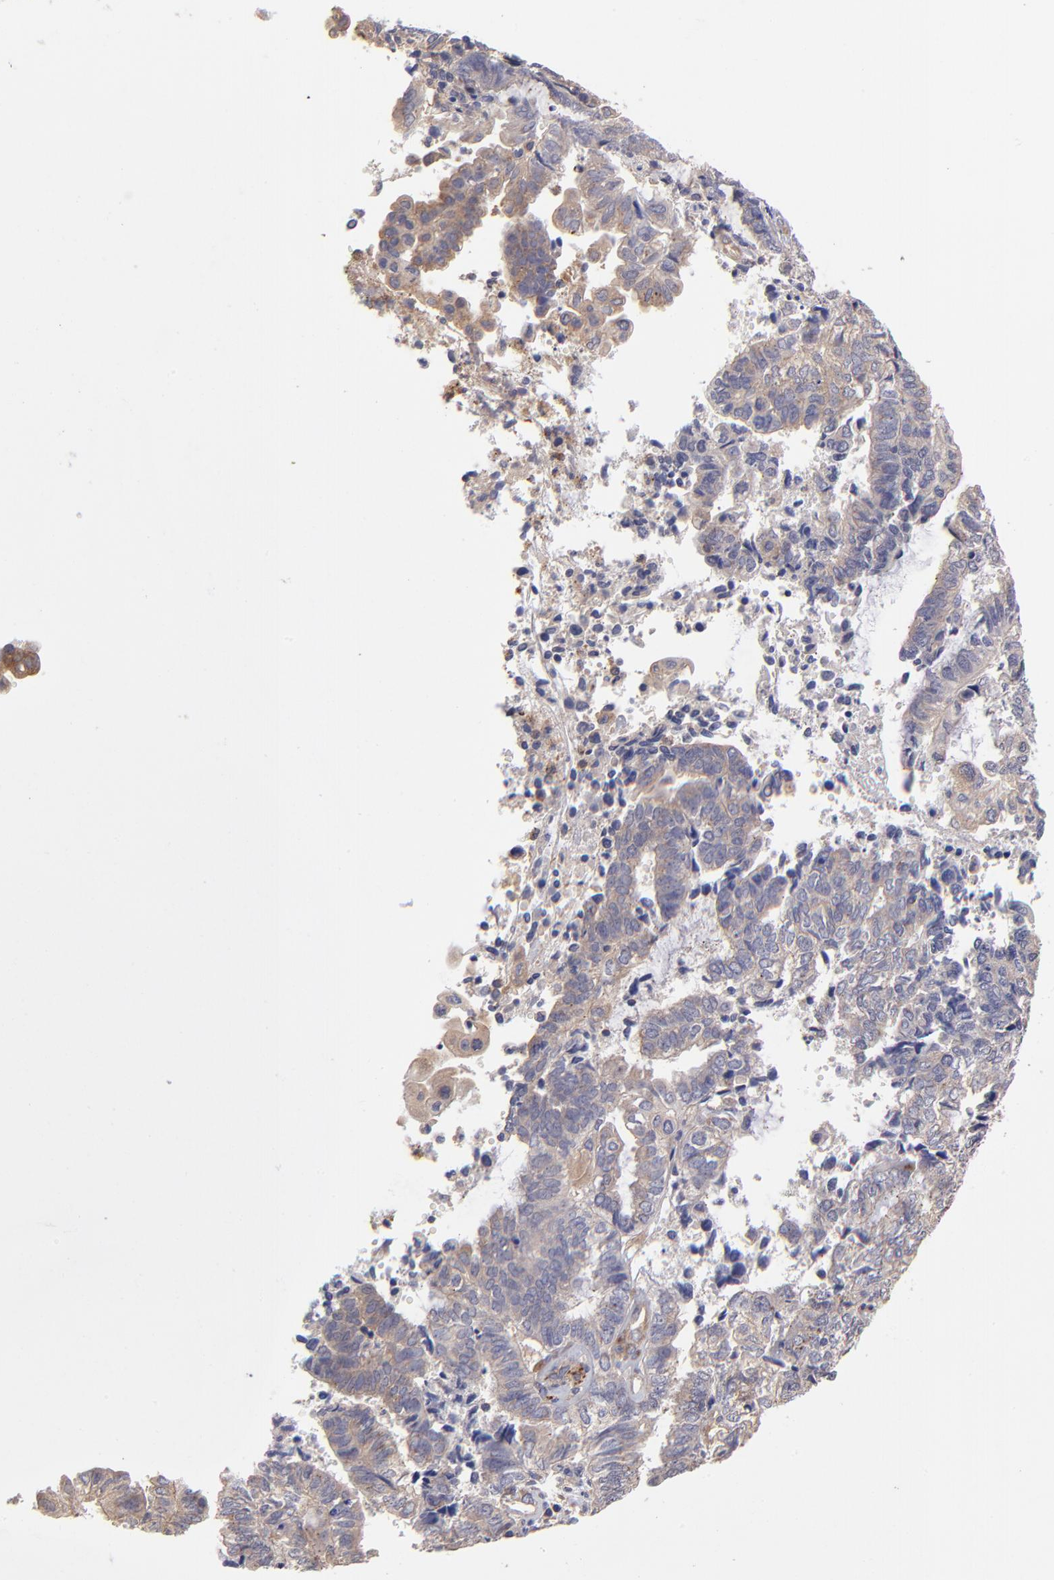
{"staining": {"intensity": "moderate", "quantity": "<25%", "location": "cytoplasmic/membranous"}, "tissue": "endometrial cancer", "cell_type": "Tumor cells", "image_type": "cancer", "snomed": [{"axis": "morphology", "description": "Adenocarcinoma, NOS"}, {"axis": "topography", "description": "Uterus"}, {"axis": "topography", "description": "Endometrium"}], "caption": "This micrograph displays immunohistochemistry staining of endometrial cancer, with low moderate cytoplasmic/membranous expression in approximately <25% of tumor cells.", "gene": "ASB7", "patient": {"sex": "female", "age": 70}}